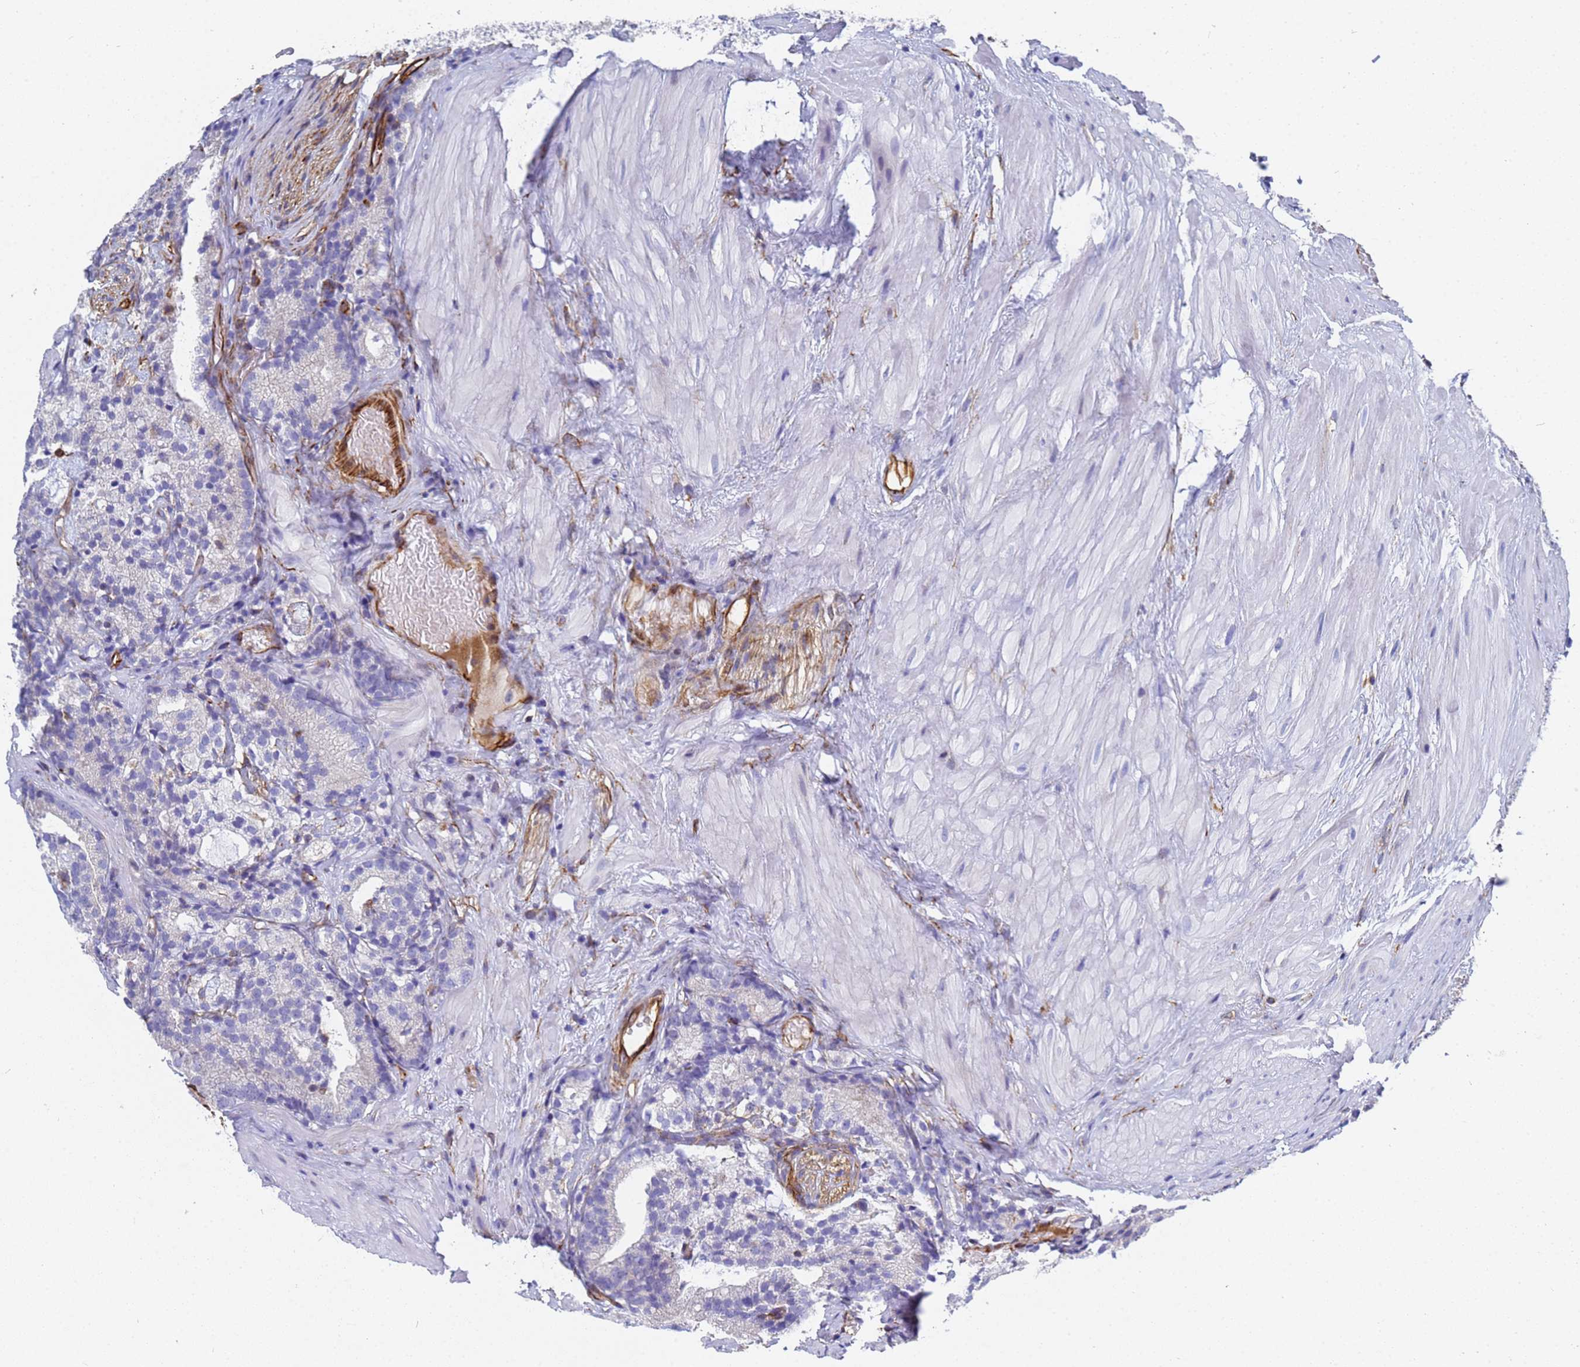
{"staining": {"intensity": "negative", "quantity": "none", "location": "none"}, "tissue": "prostate cancer", "cell_type": "Tumor cells", "image_type": "cancer", "snomed": [{"axis": "morphology", "description": "Adenocarcinoma, High grade"}, {"axis": "topography", "description": "Prostate"}], "caption": "The immunohistochemistry histopathology image has no significant expression in tumor cells of prostate cancer tissue. The staining was performed using DAB to visualize the protein expression in brown, while the nuclei were stained in blue with hematoxylin (Magnification: 20x).", "gene": "SYT13", "patient": {"sex": "male", "age": 69}}